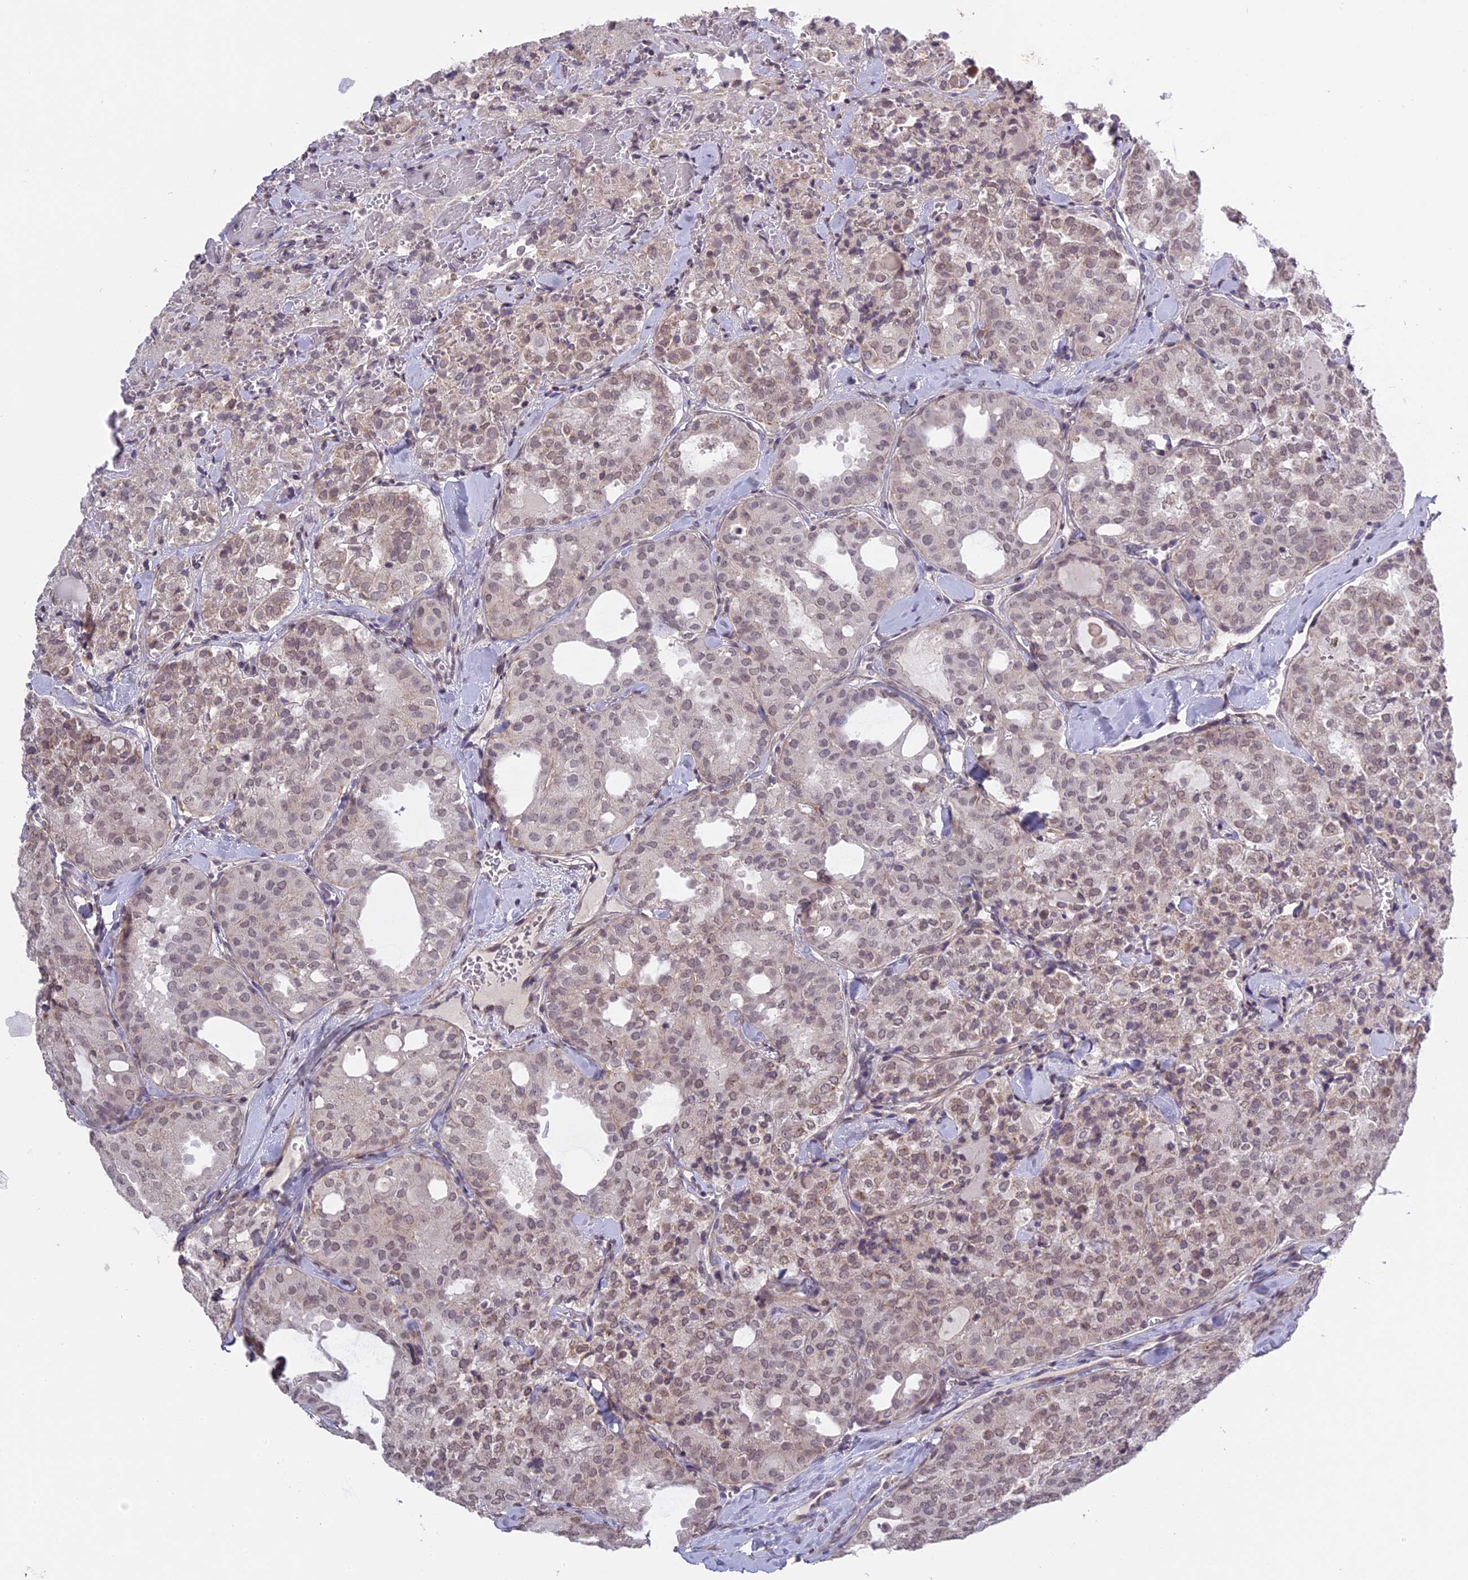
{"staining": {"intensity": "weak", "quantity": ">75%", "location": "nuclear"}, "tissue": "thyroid cancer", "cell_type": "Tumor cells", "image_type": "cancer", "snomed": [{"axis": "morphology", "description": "Follicular adenoma carcinoma, NOS"}, {"axis": "topography", "description": "Thyroid gland"}], "caption": "Thyroid follicular adenoma carcinoma stained with a protein marker displays weak staining in tumor cells.", "gene": "ERG28", "patient": {"sex": "male", "age": 75}}